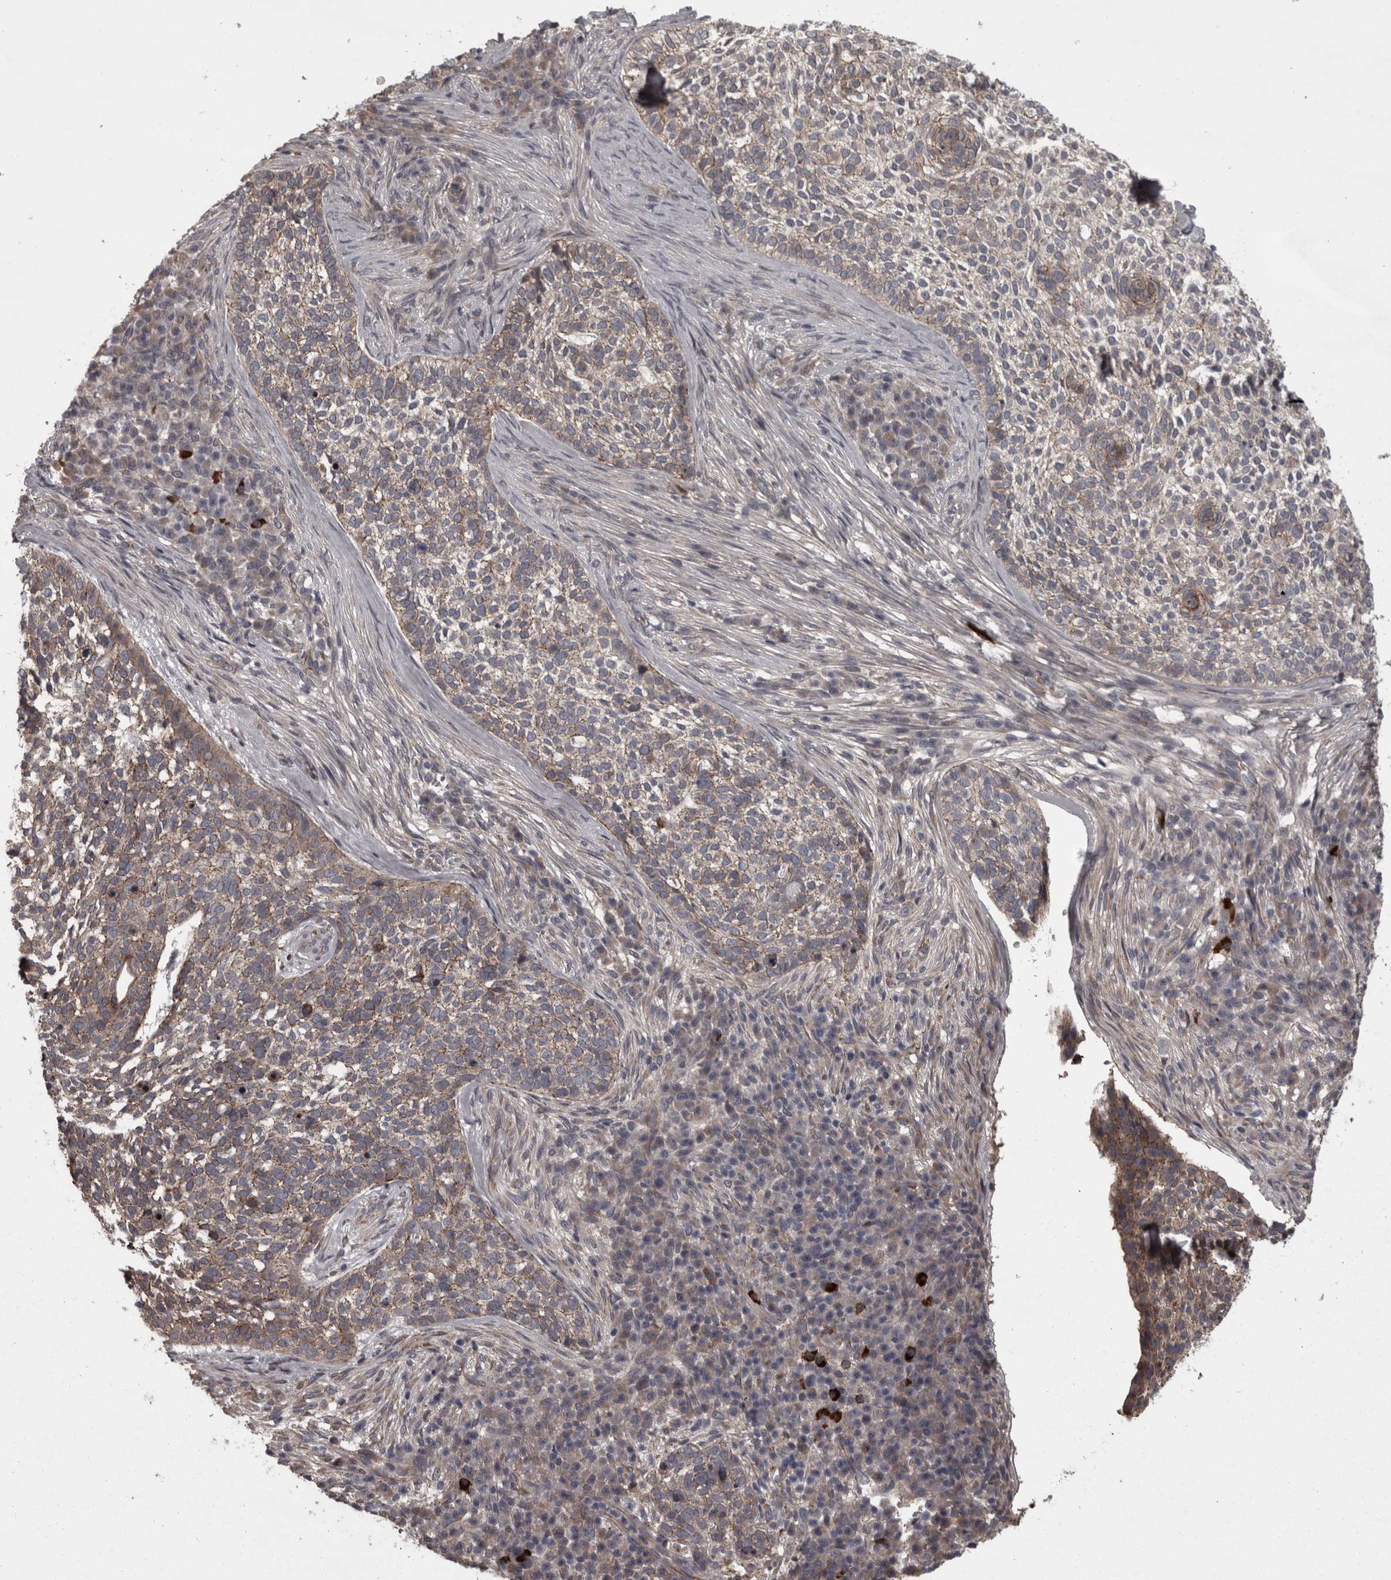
{"staining": {"intensity": "weak", "quantity": ">75%", "location": "cytoplasmic/membranous"}, "tissue": "skin cancer", "cell_type": "Tumor cells", "image_type": "cancer", "snomed": [{"axis": "morphology", "description": "Basal cell carcinoma"}, {"axis": "topography", "description": "Skin"}], "caption": "IHC of human skin cancer (basal cell carcinoma) shows low levels of weak cytoplasmic/membranous staining in approximately >75% of tumor cells.", "gene": "PCDH17", "patient": {"sex": "female", "age": 64}}